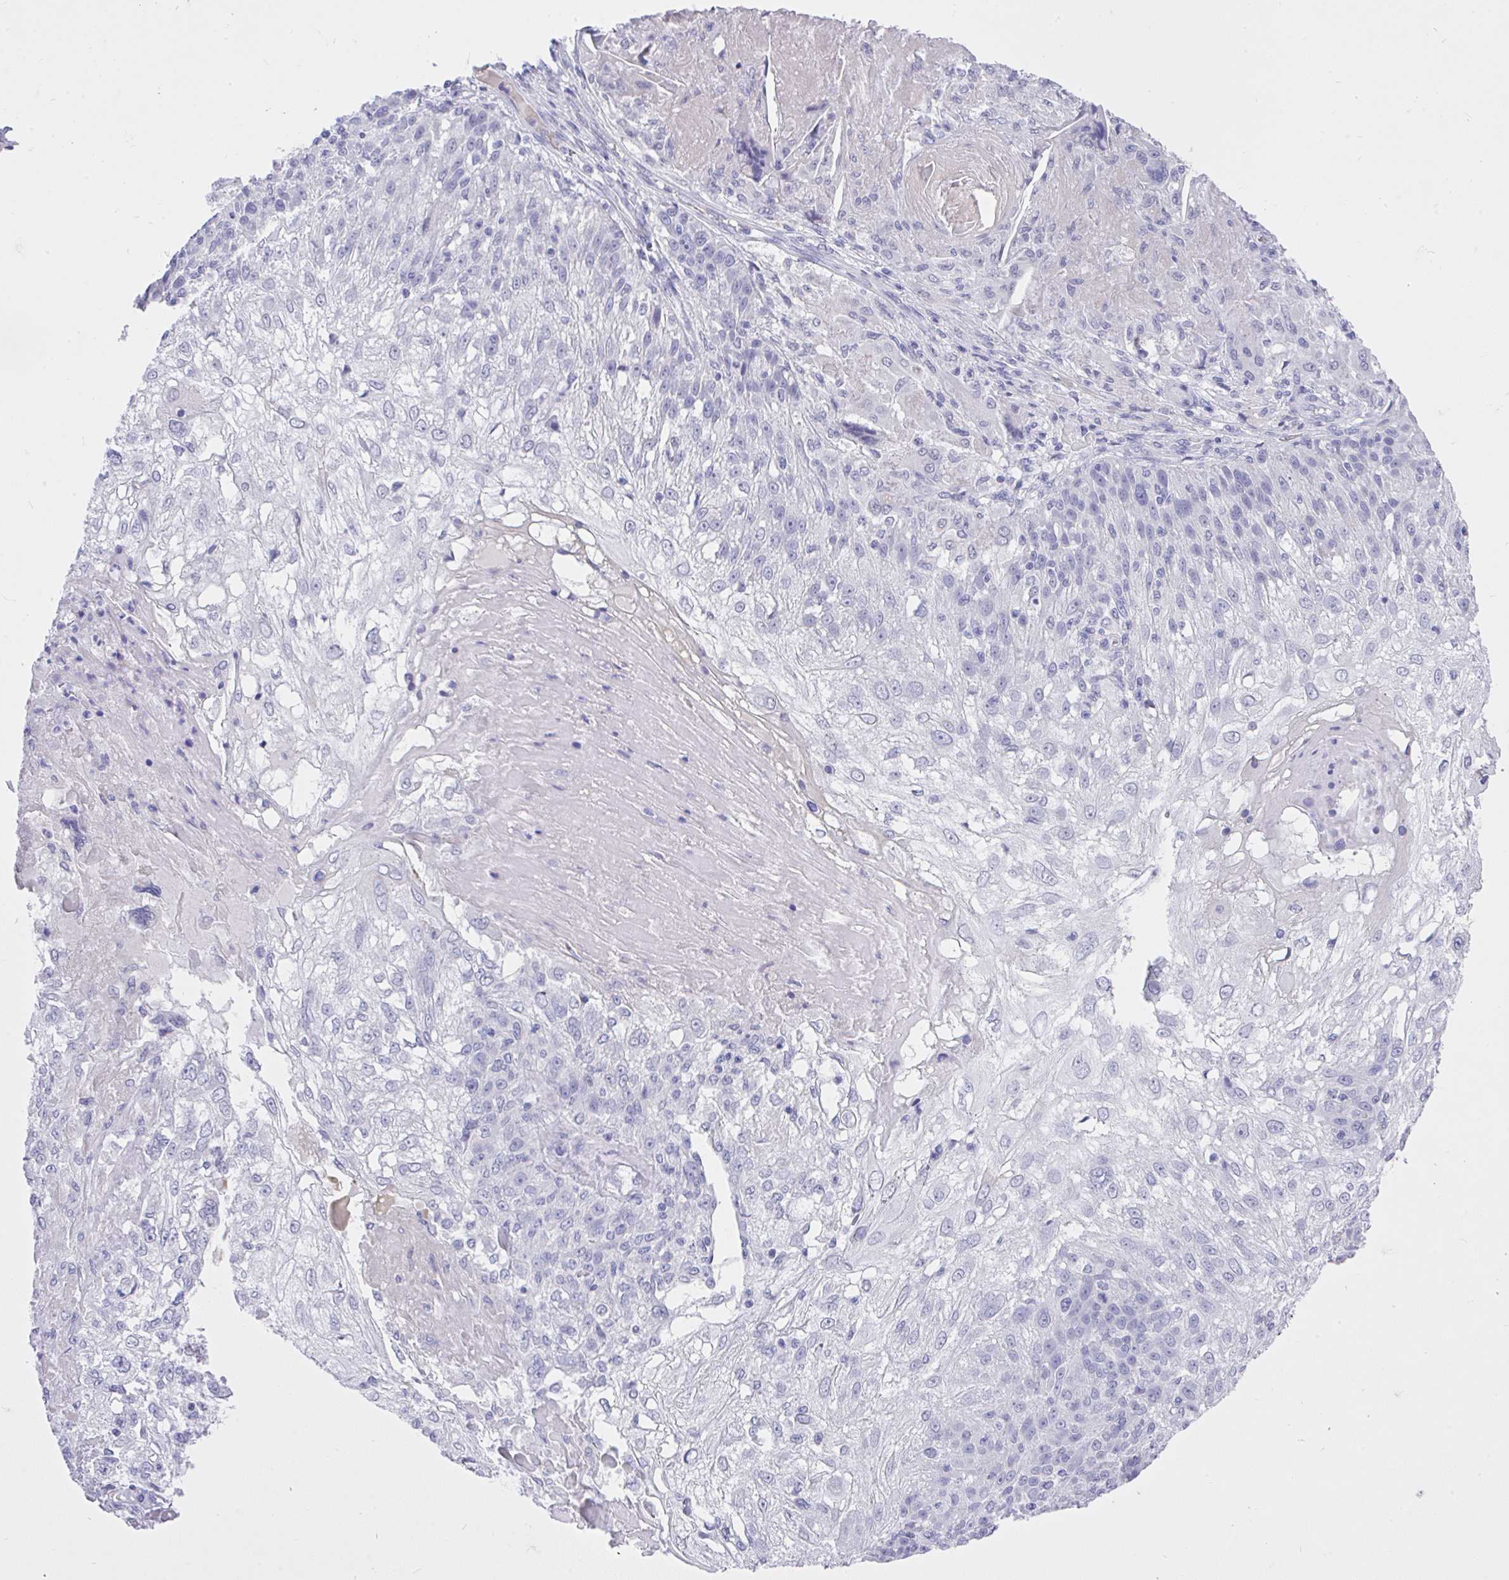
{"staining": {"intensity": "negative", "quantity": "none", "location": "none"}, "tissue": "skin cancer", "cell_type": "Tumor cells", "image_type": "cancer", "snomed": [{"axis": "morphology", "description": "Normal tissue, NOS"}, {"axis": "morphology", "description": "Squamous cell carcinoma, NOS"}, {"axis": "topography", "description": "Skin"}], "caption": "Micrograph shows no protein staining in tumor cells of skin cancer tissue.", "gene": "MS4A12", "patient": {"sex": "female", "age": 83}}